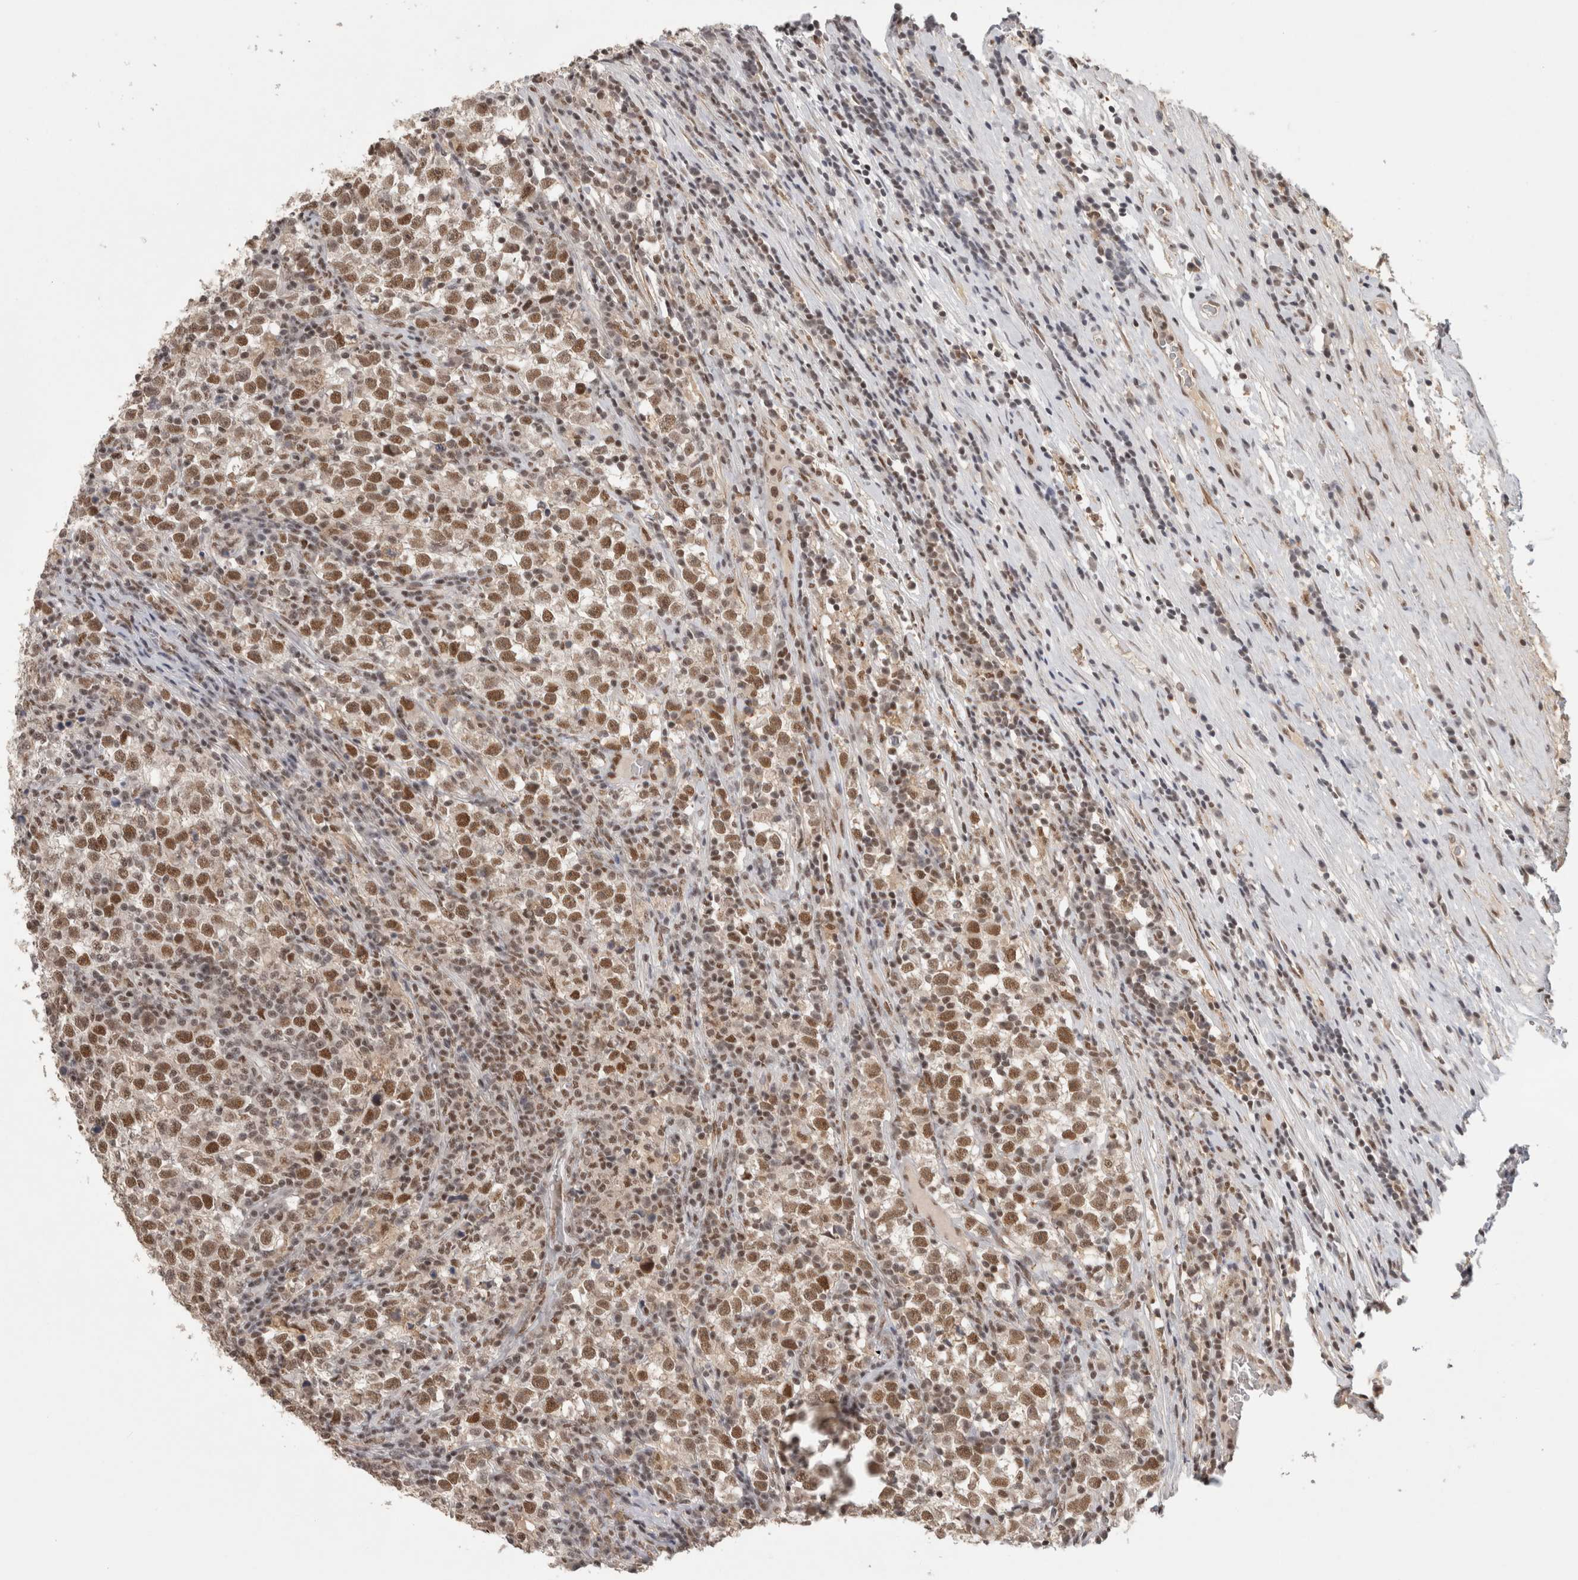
{"staining": {"intensity": "moderate", "quantity": ">75%", "location": "nuclear"}, "tissue": "testis cancer", "cell_type": "Tumor cells", "image_type": "cancer", "snomed": [{"axis": "morphology", "description": "Normal tissue, NOS"}, {"axis": "morphology", "description": "Seminoma, NOS"}, {"axis": "topography", "description": "Testis"}], "caption": "Tumor cells exhibit medium levels of moderate nuclear staining in approximately >75% of cells in seminoma (testis).", "gene": "ZNF830", "patient": {"sex": "male", "age": 43}}